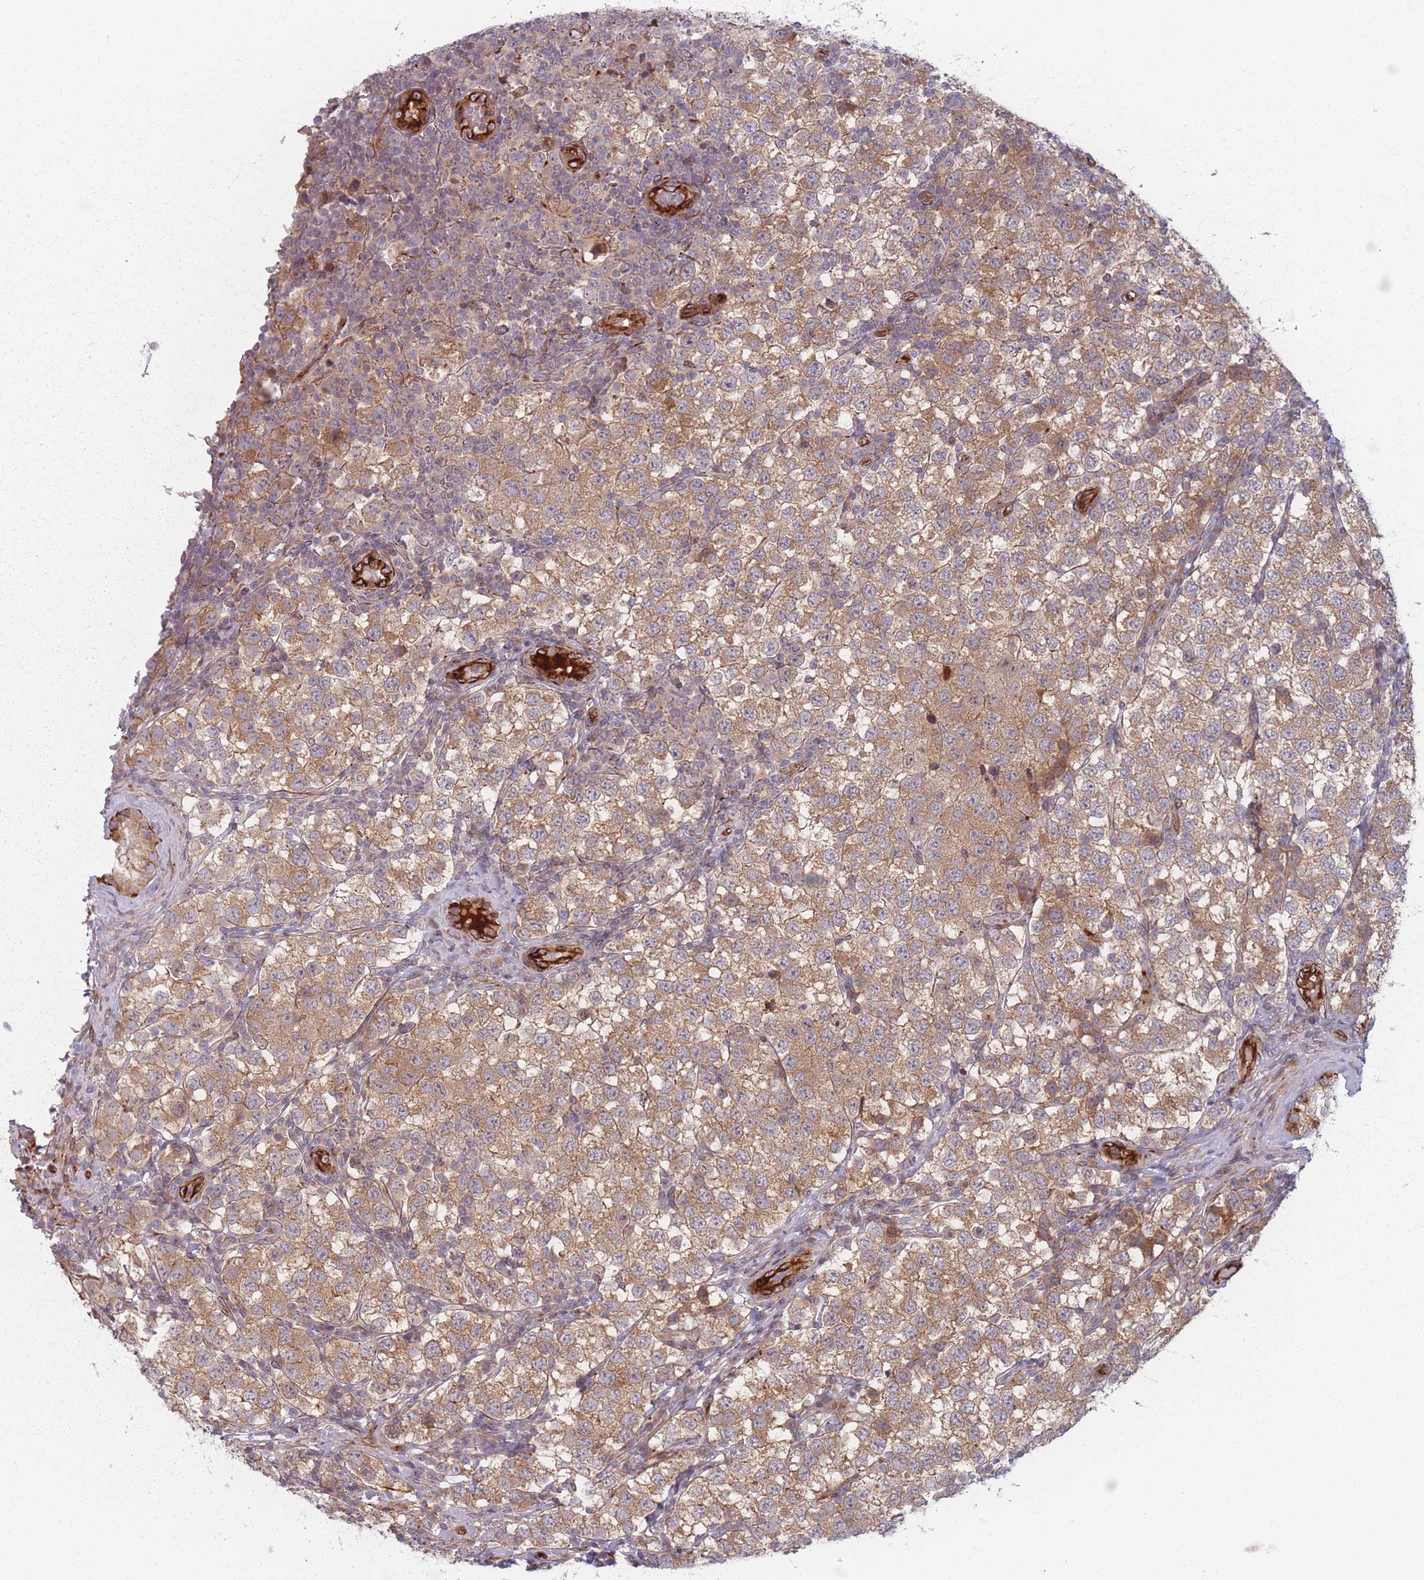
{"staining": {"intensity": "moderate", "quantity": ">75%", "location": "cytoplasmic/membranous"}, "tissue": "testis cancer", "cell_type": "Tumor cells", "image_type": "cancer", "snomed": [{"axis": "morphology", "description": "Seminoma, NOS"}, {"axis": "topography", "description": "Testis"}], "caption": "The immunohistochemical stain highlights moderate cytoplasmic/membranous staining in tumor cells of testis cancer (seminoma) tissue.", "gene": "EEF1AKMT2", "patient": {"sex": "male", "age": 34}}